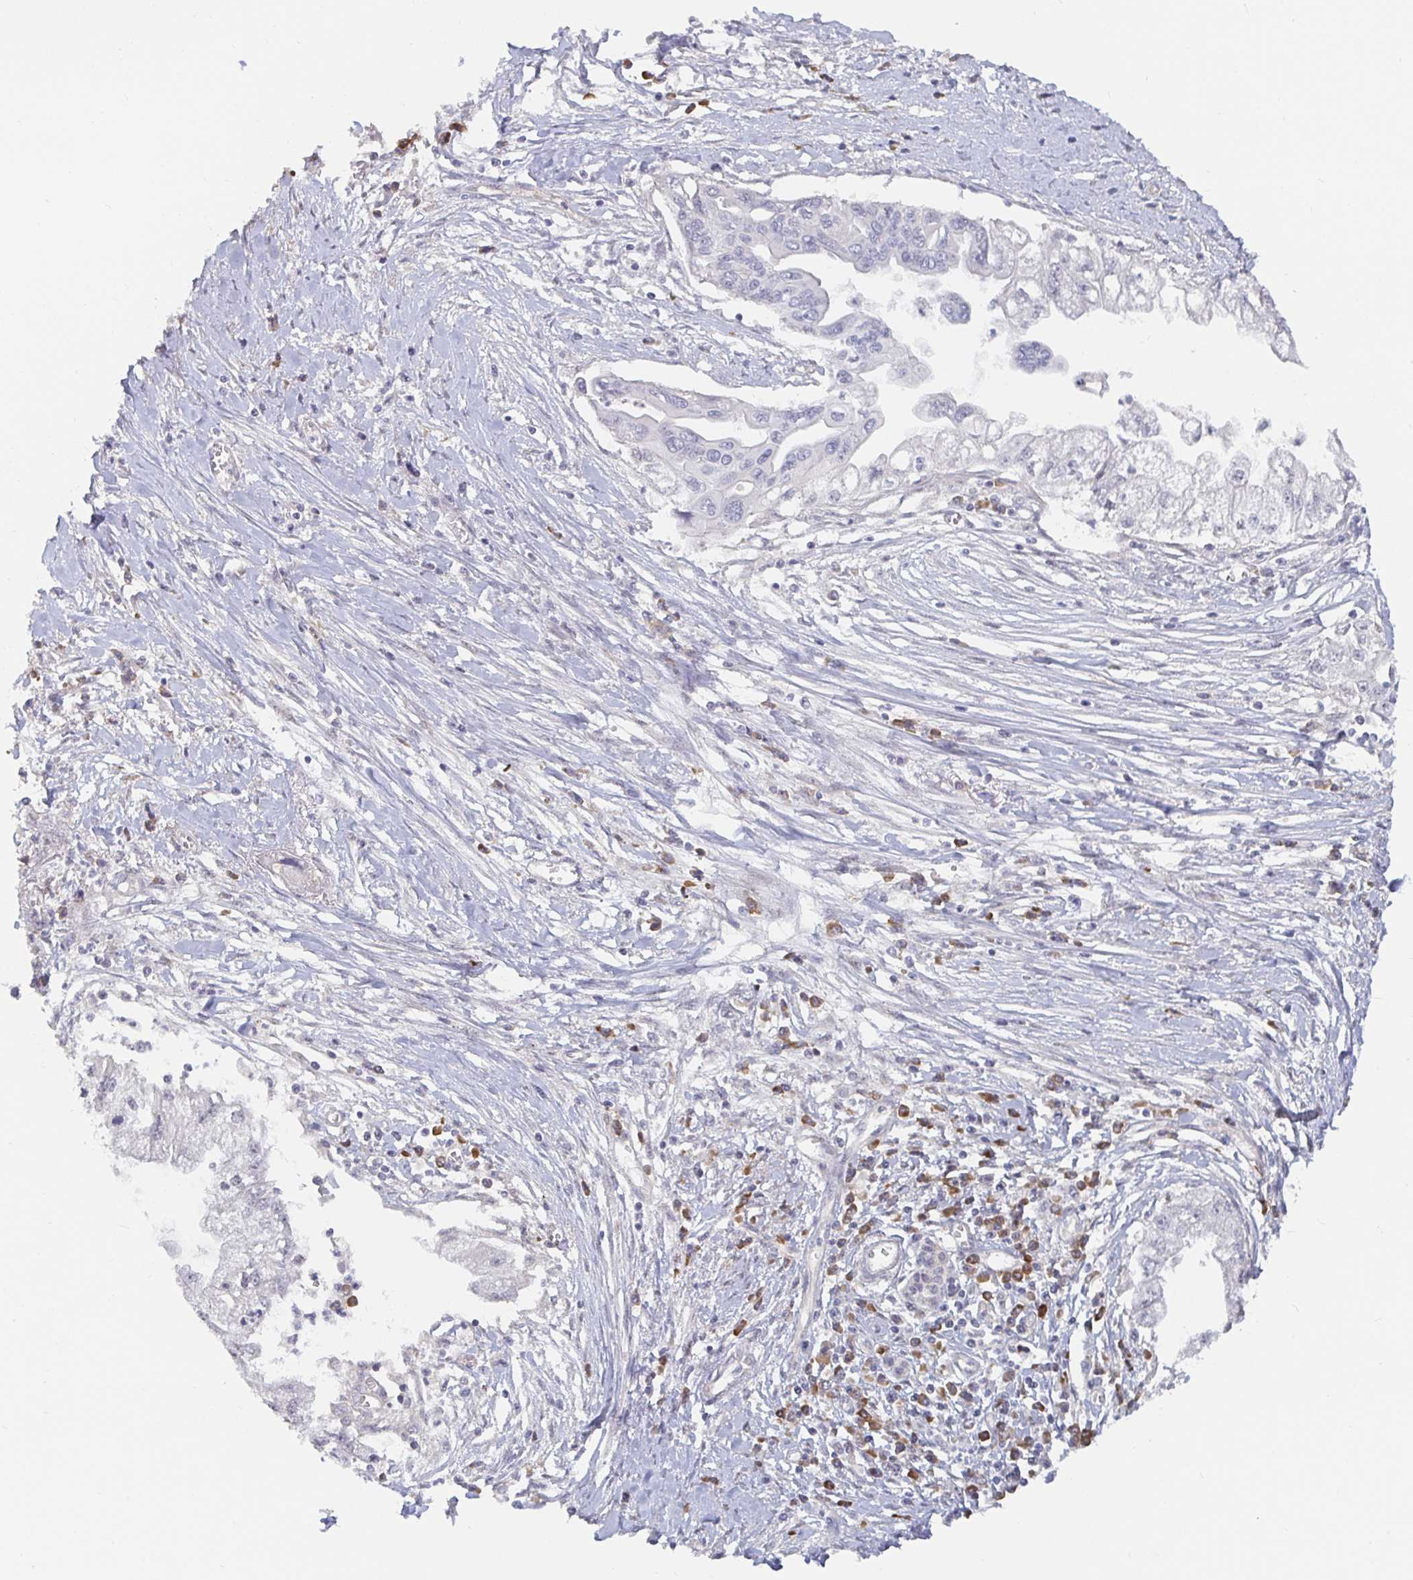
{"staining": {"intensity": "negative", "quantity": "none", "location": "none"}, "tissue": "pancreatic cancer", "cell_type": "Tumor cells", "image_type": "cancer", "snomed": [{"axis": "morphology", "description": "Adenocarcinoma, NOS"}, {"axis": "topography", "description": "Pancreas"}], "caption": "Adenocarcinoma (pancreatic) was stained to show a protein in brown. There is no significant positivity in tumor cells.", "gene": "MEIS1", "patient": {"sex": "male", "age": 70}}